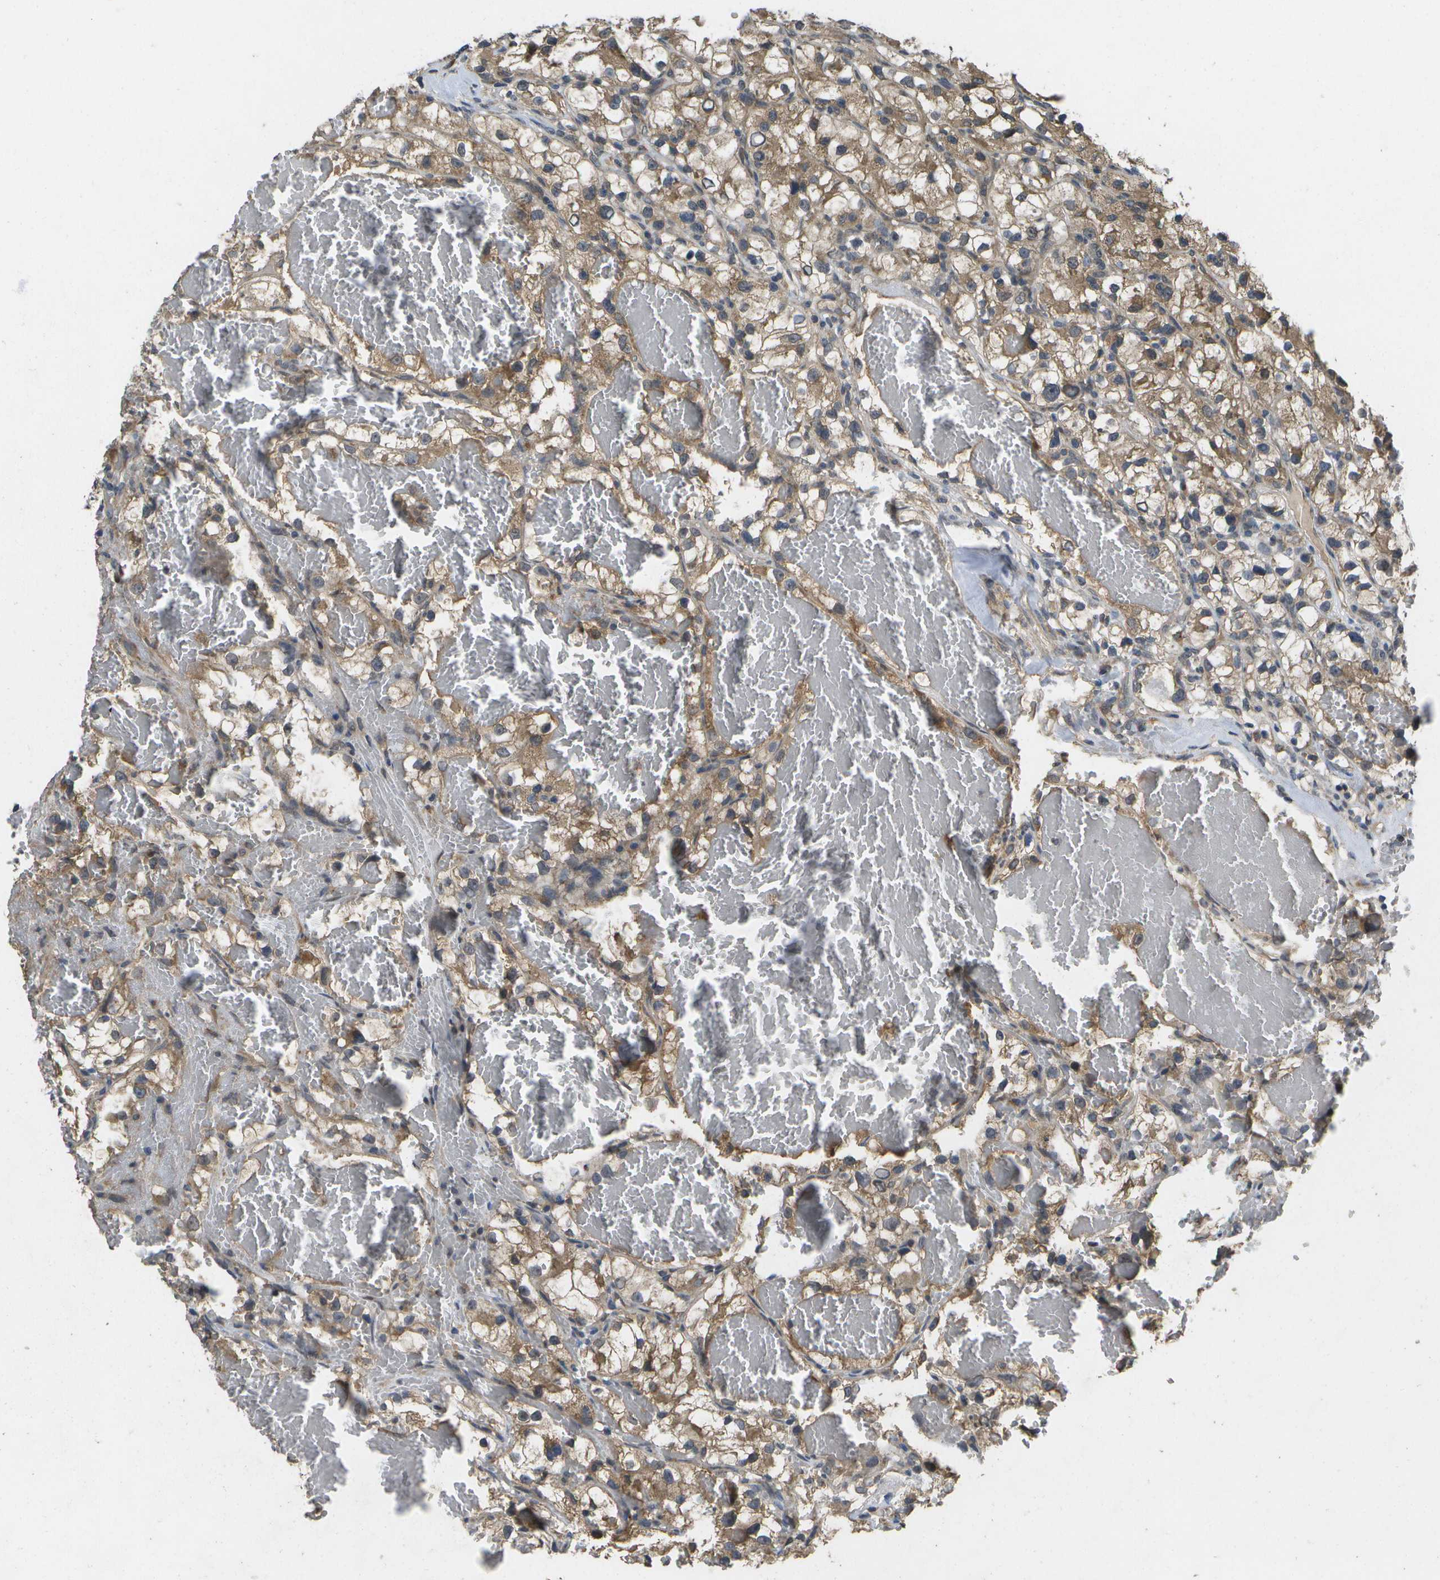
{"staining": {"intensity": "moderate", "quantity": ">75%", "location": "cytoplasmic/membranous"}, "tissue": "renal cancer", "cell_type": "Tumor cells", "image_type": "cancer", "snomed": [{"axis": "morphology", "description": "Adenocarcinoma, NOS"}, {"axis": "topography", "description": "Kidney"}], "caption": "IHC of renal adenocarcinoma displays medium levels of moderate cytoplasmic/membranous positivity in approximately >75% of tumor cells.", "gene": "ALAS1", "patient": {"sex": "female", "age": 57}}